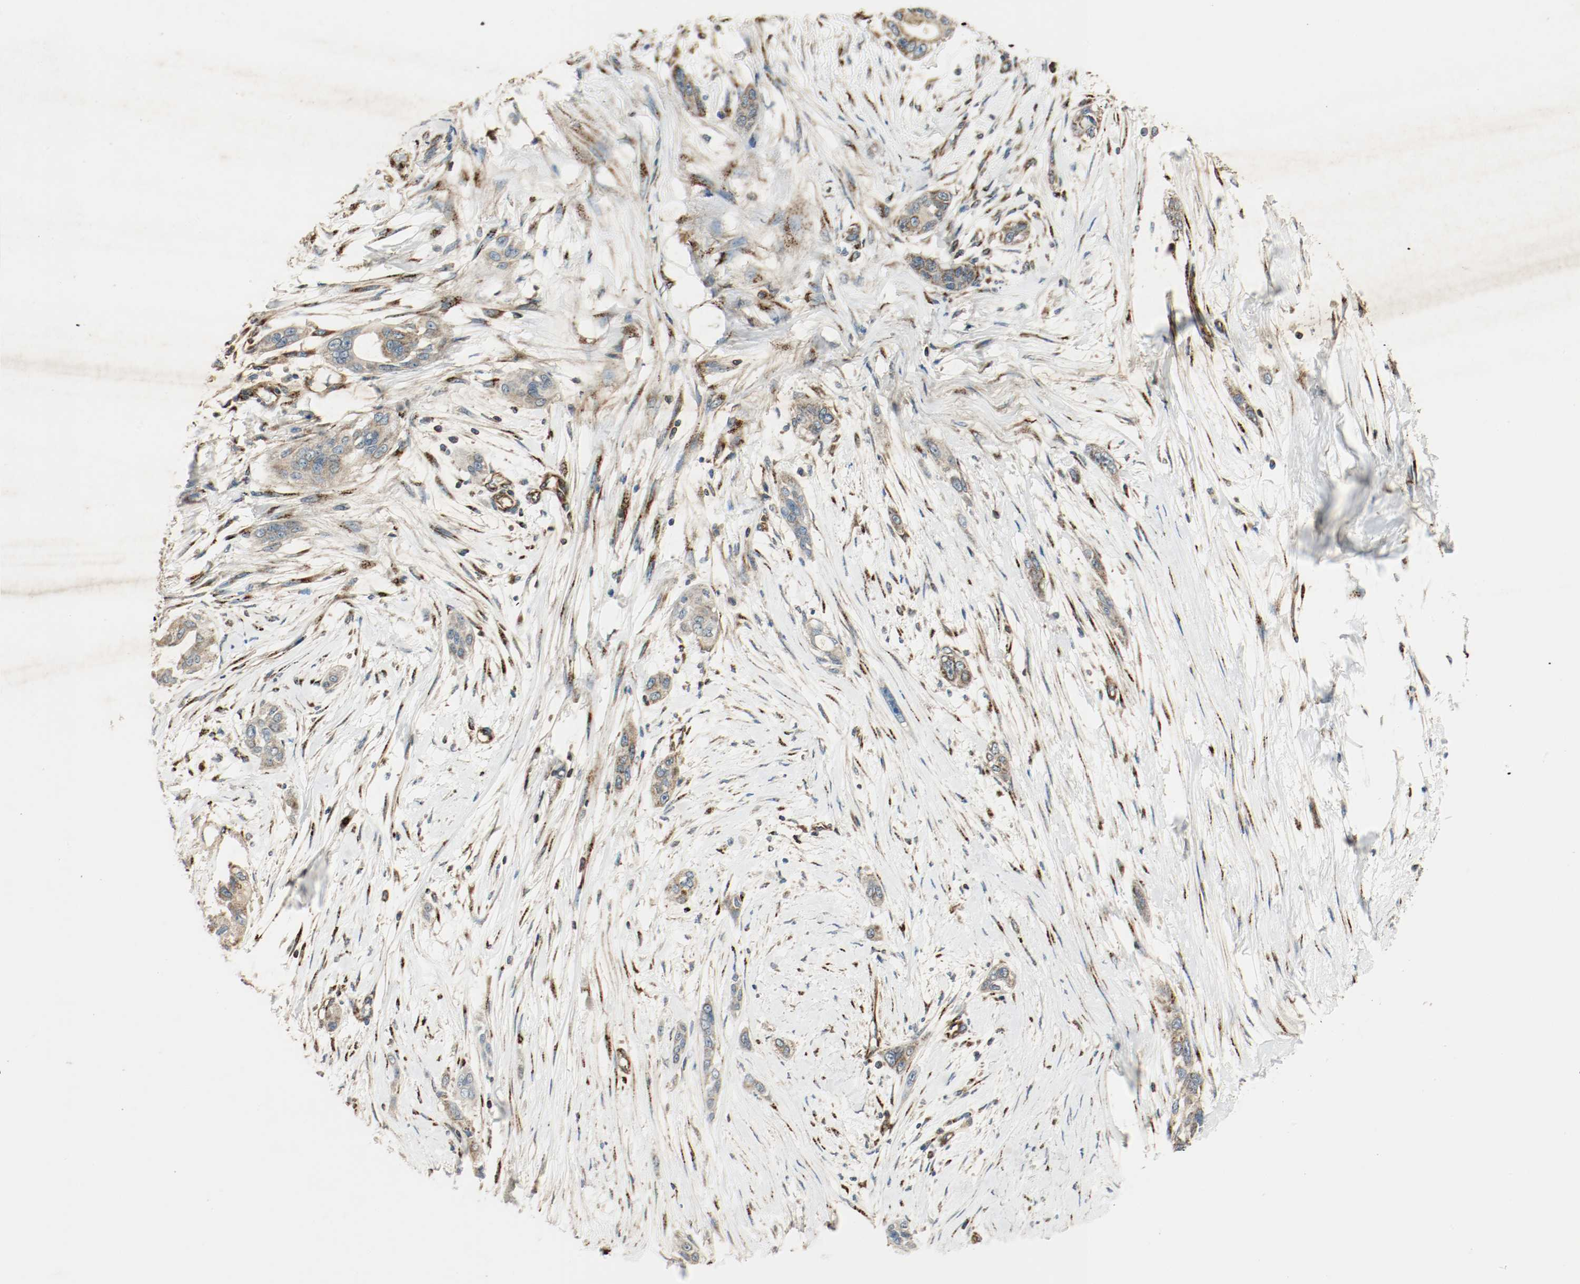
{"staining": {"intensity": "strong", "quantity": ">75%", "location": "cytoplasmic/membranous"}, "tissue": "pancreatic cancer", "cell_type": "Tumor cells", "image_type": "cancer", "snomed": [{"axis": "morphology", "description": "Adenocarcinoma, NOS"}, {"axis": "topography", "description": "Pancreas"}], "caption": "Immunohistochemistry (IHC) (DAB) staining of pancreatic cancer shows strong cytoplasmic/membranous protein positivity in approximately >75% of tumor cells.", "gene": "PLCG1", "patient": {"sex": "female", "age": 60}}